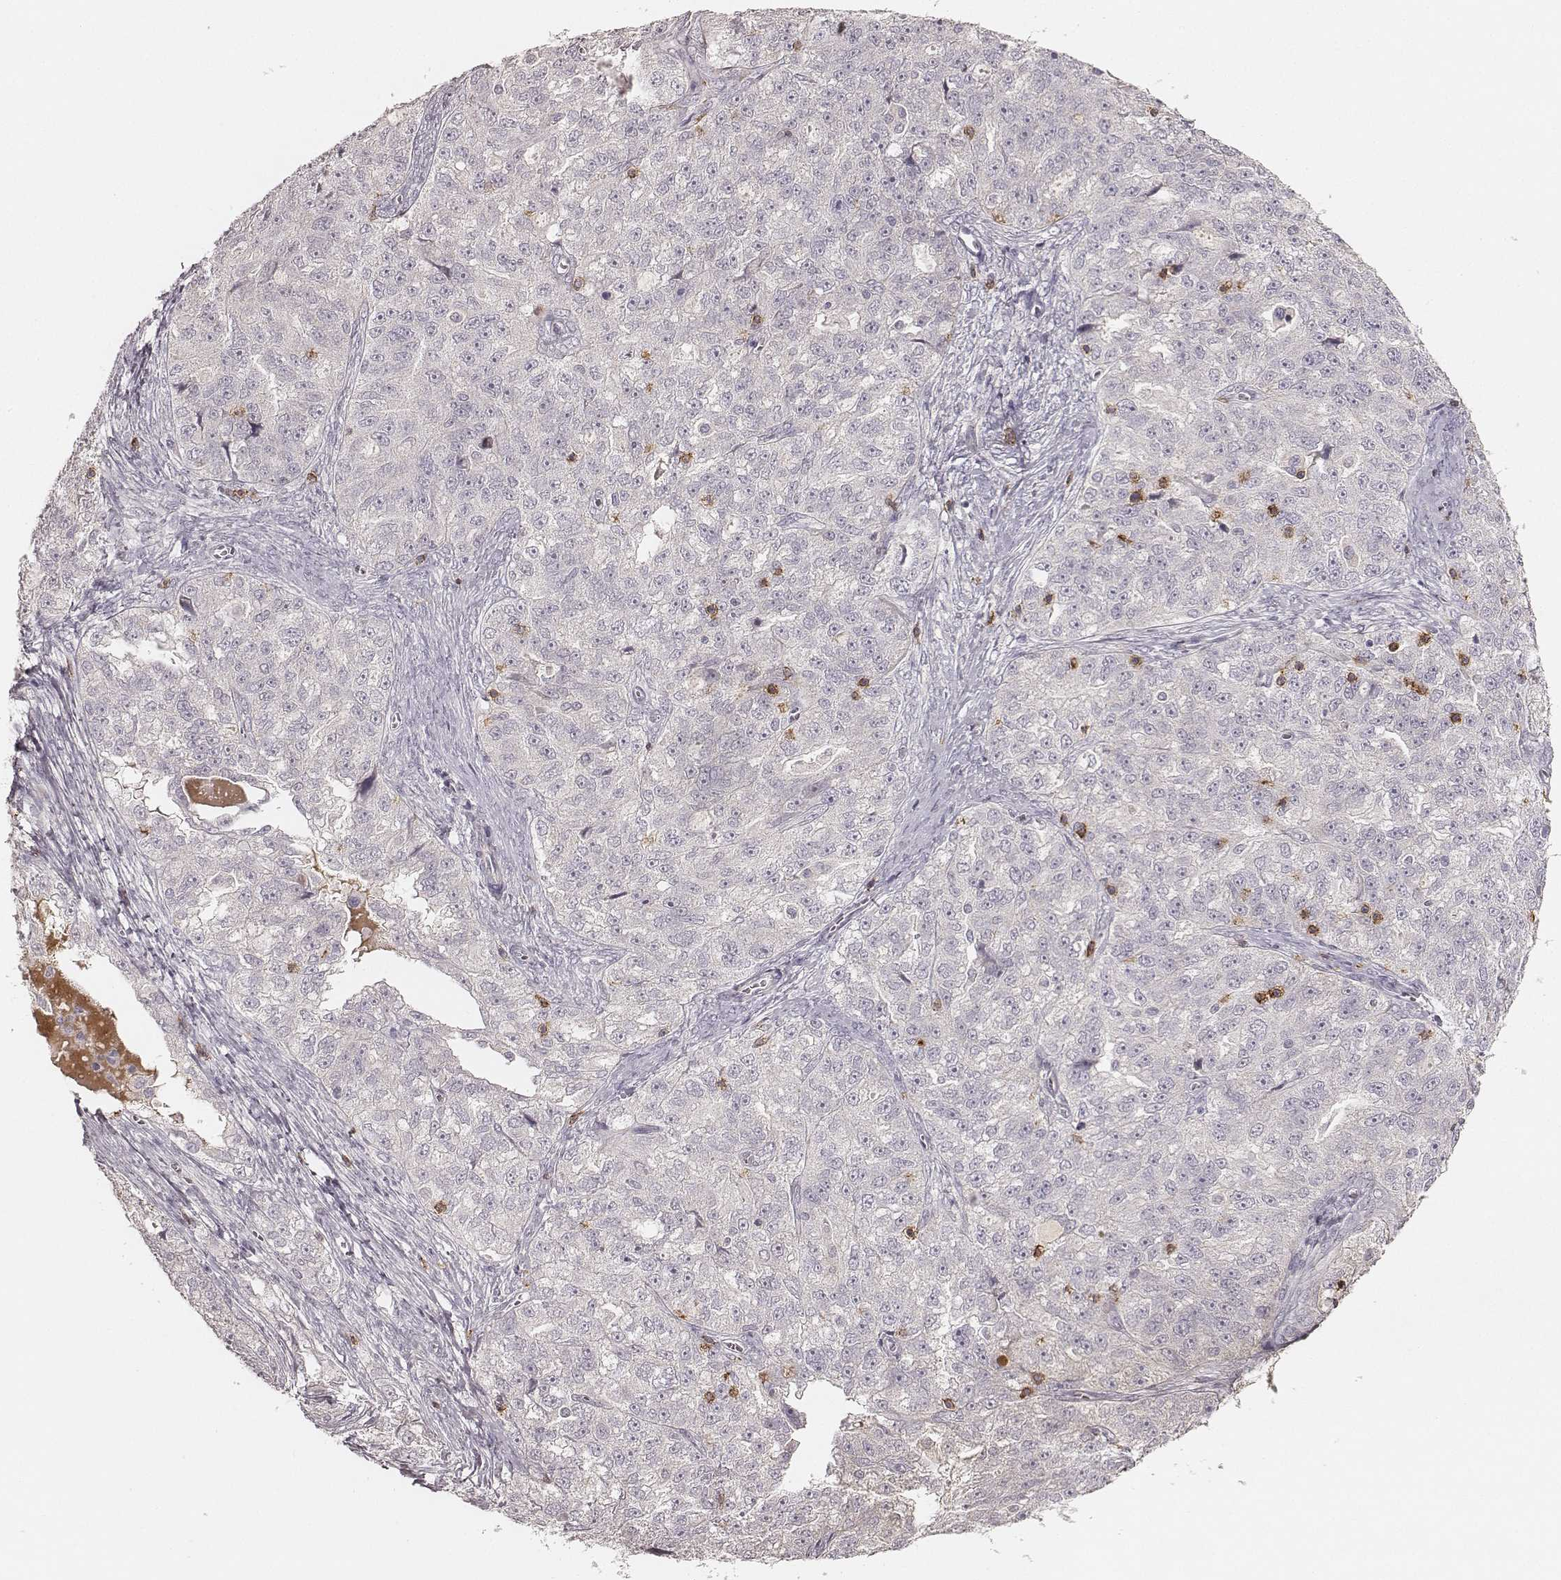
{"staining": {"intensity": "negative", "quantity": "none", "location": "none"}, "tissue": "ovarian cancer", "cell_type": "Tumor cells", "image_type": "cancer", "snomed": [{"axis": "morphology", "description": "Cystadenocarcinoma, serous, NOS"}, {"axis": "topography", "description": "Ovary"}], "caption": "Tumor cells are negative for brown protein staining in serous cystadenocarcinoma (ovarian).", "gene": "CD8A", "patient": {"sex": "female", "age": 51}}